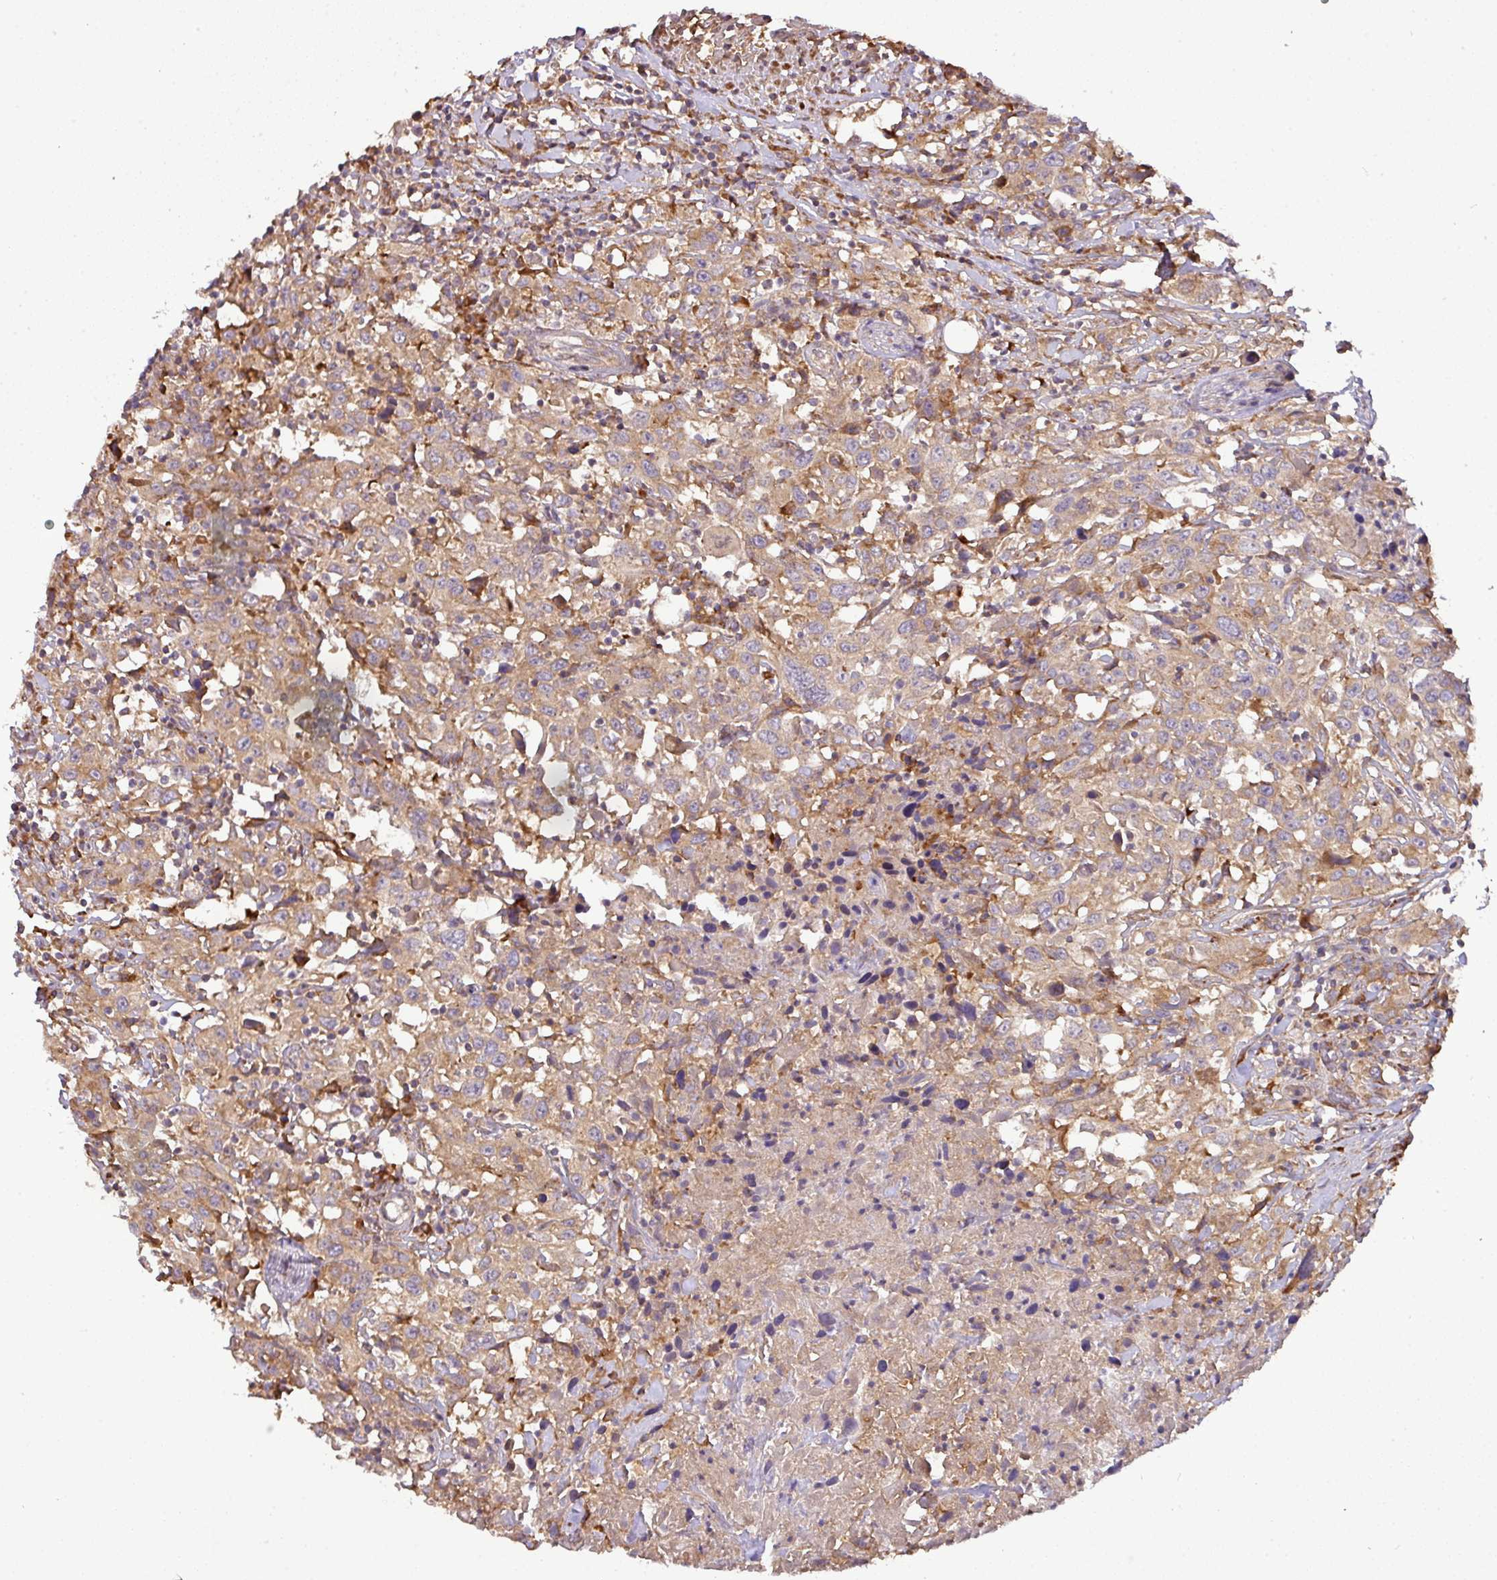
{"staining": {"intensity": "moderate", "quantity": ">75%", "location": "cytoplasmic/membranous"}, "tissue": "urothelial cancer", "cell_type": "Tumor cells", "image_type": "cancer", "snomed": [{"axis": "morphology", "description": "Urothelial carcinoma, High grade"}, {"axis": "topography", "description": "Urinary bladder"}], "caption": "There is medium levels of moderate cytoplasmic/membranous expression in tumor cells of high-grade urothelial carcinoma, as demonstrated by immunohistochemical staining (brown color).", "gene": "GALP", "patient": {"sex": "male", "age": 61}}